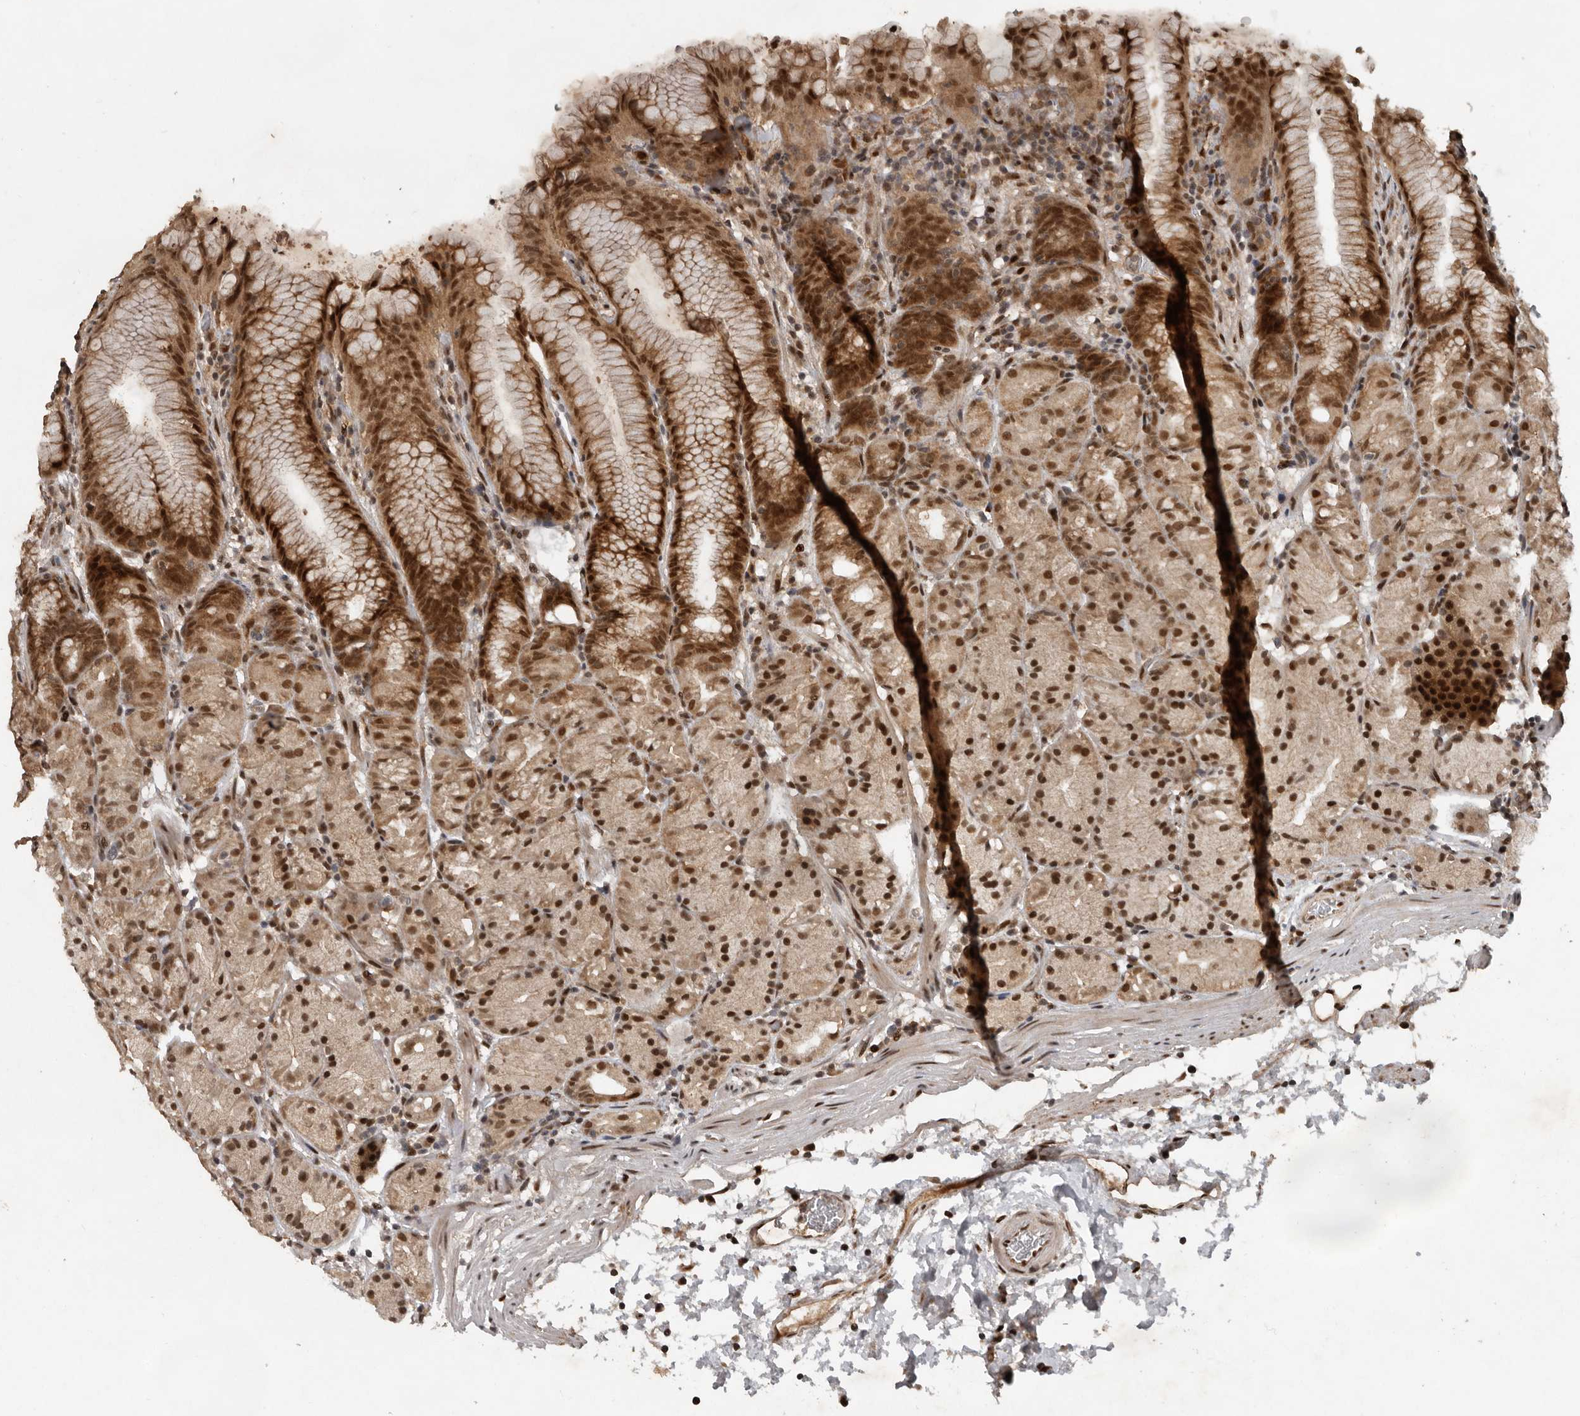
{"staining": {"intensity": "moderate", "quantity": ">75%", "location": "nuclear"}, "tissue": "stomach", "cell_type": "Glandular cells", "image_type": "normal", "snomed": [{"axis": "morphology", "description": "Normal tissue, NOS"}, {"axis": "topography", "description": "Stomach, upper"}], "caption": "Immunohistochemical staining of normal stomach demonstrates medium levels of moderate nuclear positivity in about >75% of glandular cells. Nuclei are stained in blue.", "gene": "CDC27", "patient": {"sex": "male", "age": 48}}